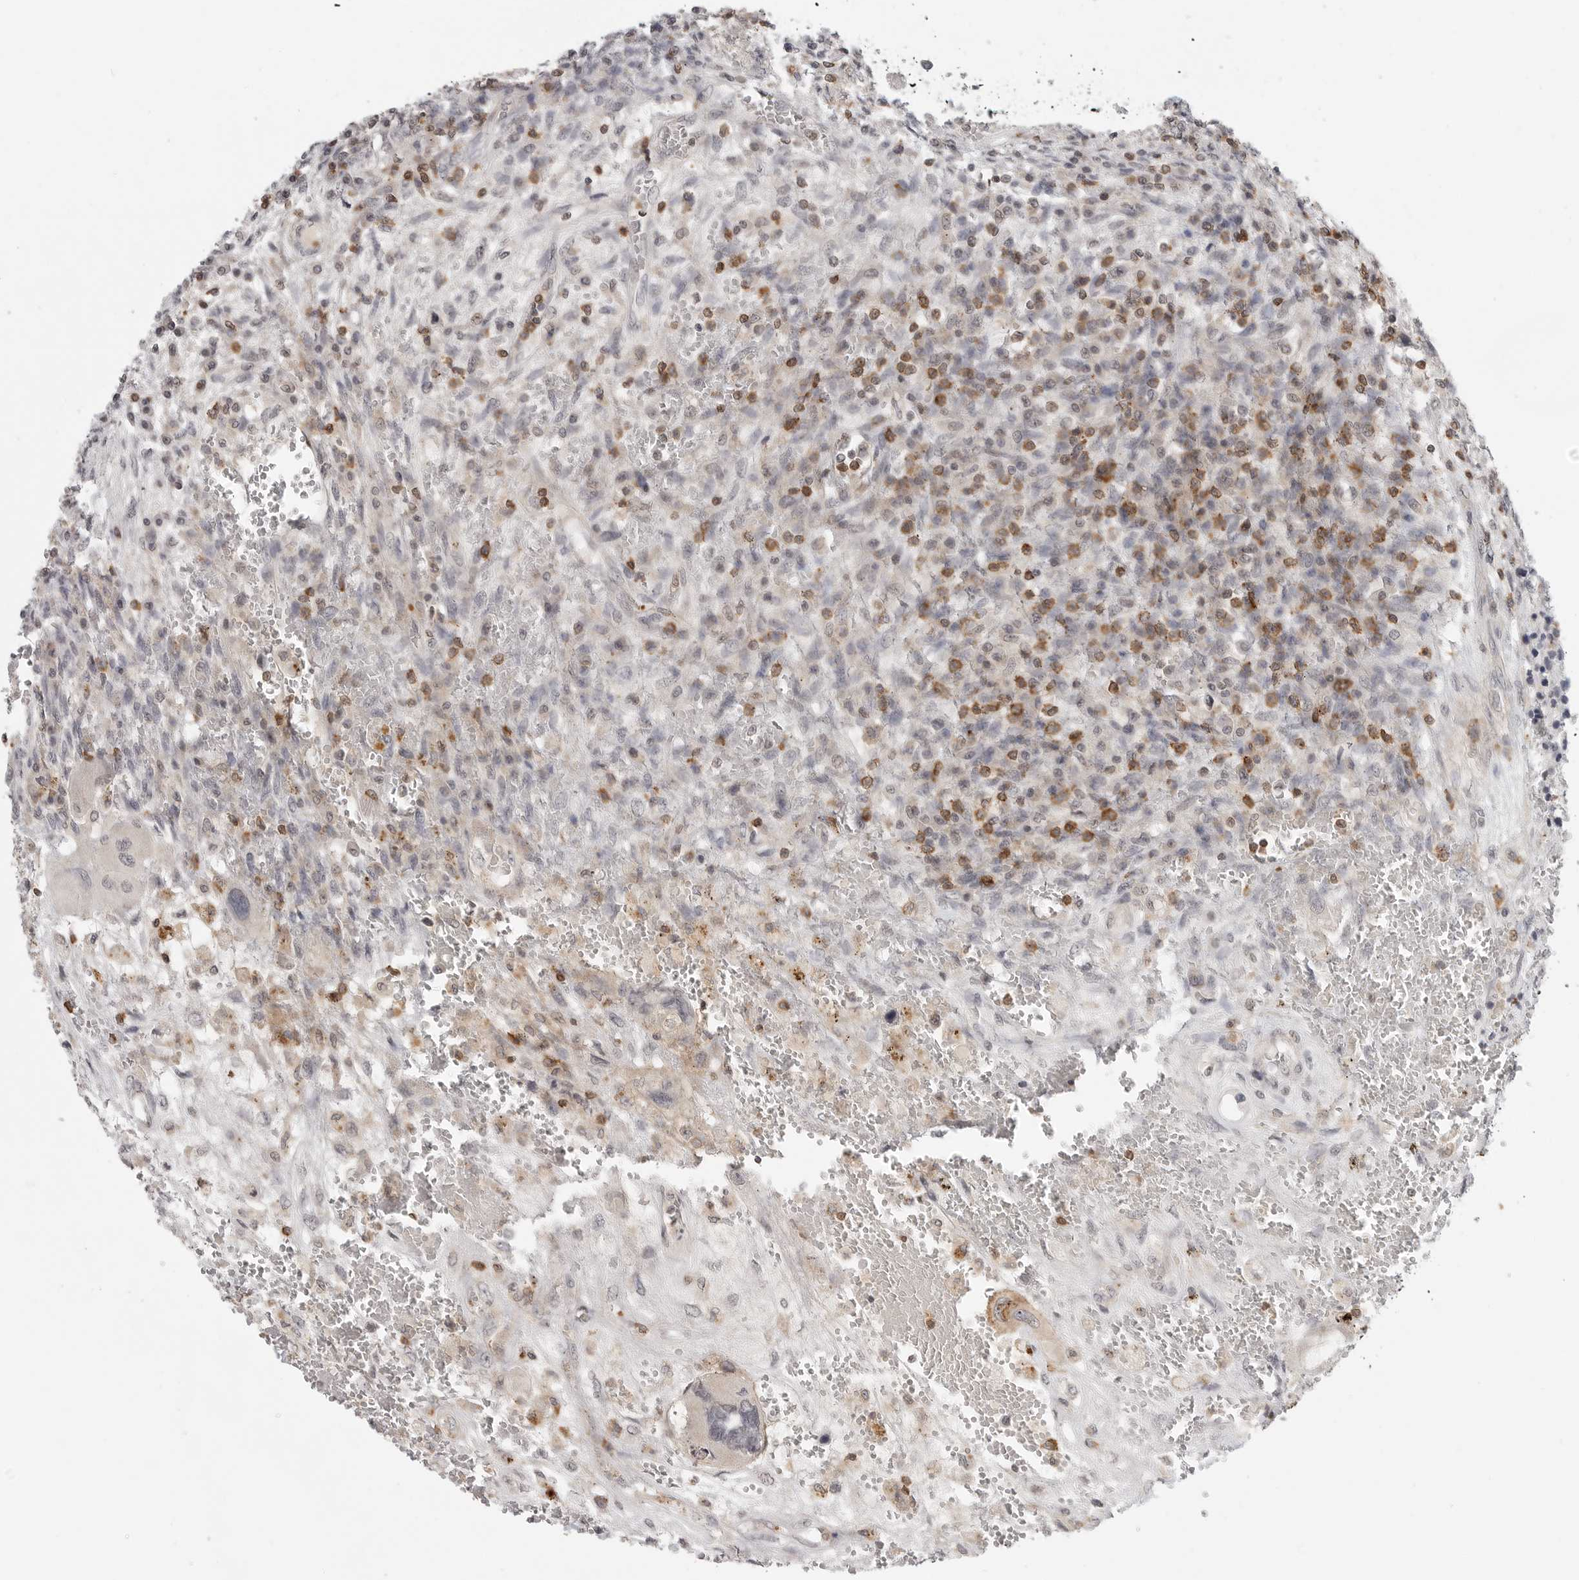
{"staining": {"intensity": "negative", "quantity": "none", "location": "none"}, "tissue": "testis cancer", "cell_type": "Tumor cells", "image_type": "cancer", "snomed": [{"axis": "morphology", "description": "Carcinoma, Embryonal, NOS"}, {"axis": "topography", "description": "Testis"}], "caption": "The image shows no staining of tumor cells in testis embryonal carcinoma.", "gene": "SH3KBP1", "patient": {"sex": "male", "age": 26}}